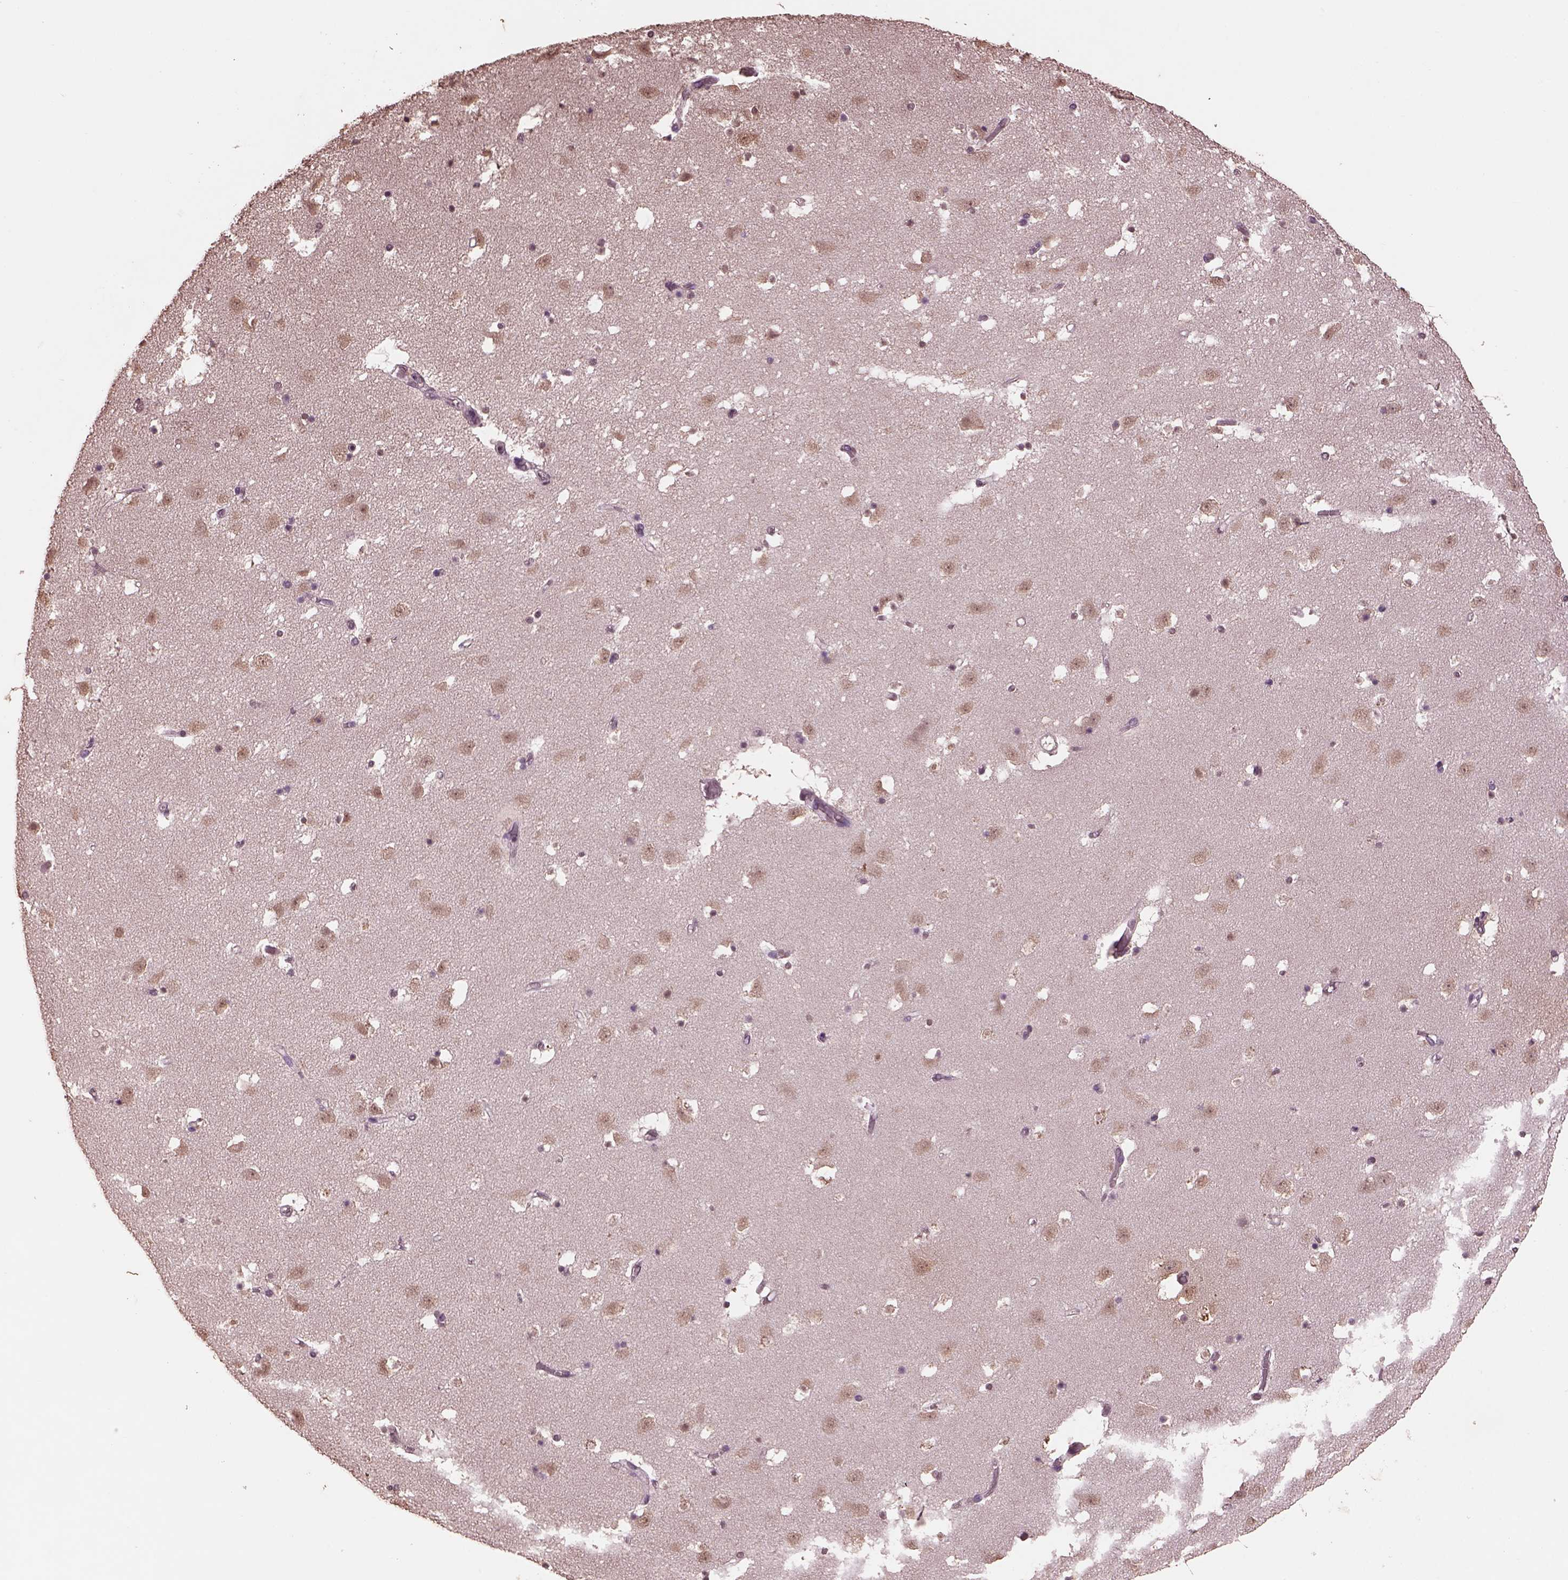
{"staining": {"intensity": "negative", "quantity": "none", "location": "none"}, "tissue": "caudate", "cell_type": "Glial cells", "image_type": "normal", "snomed": [{"axis": "morphology", "description": "Normal tissue, NOS"}, {"axis": "topography", "description": "Lateral ventricle wall"}], "caption": "Immunohistochemical staining of normal caudate reveals no significant positivity in glial cells.", "gene": "CPT1C", "patient": {"sex": "female", "age": 42}}